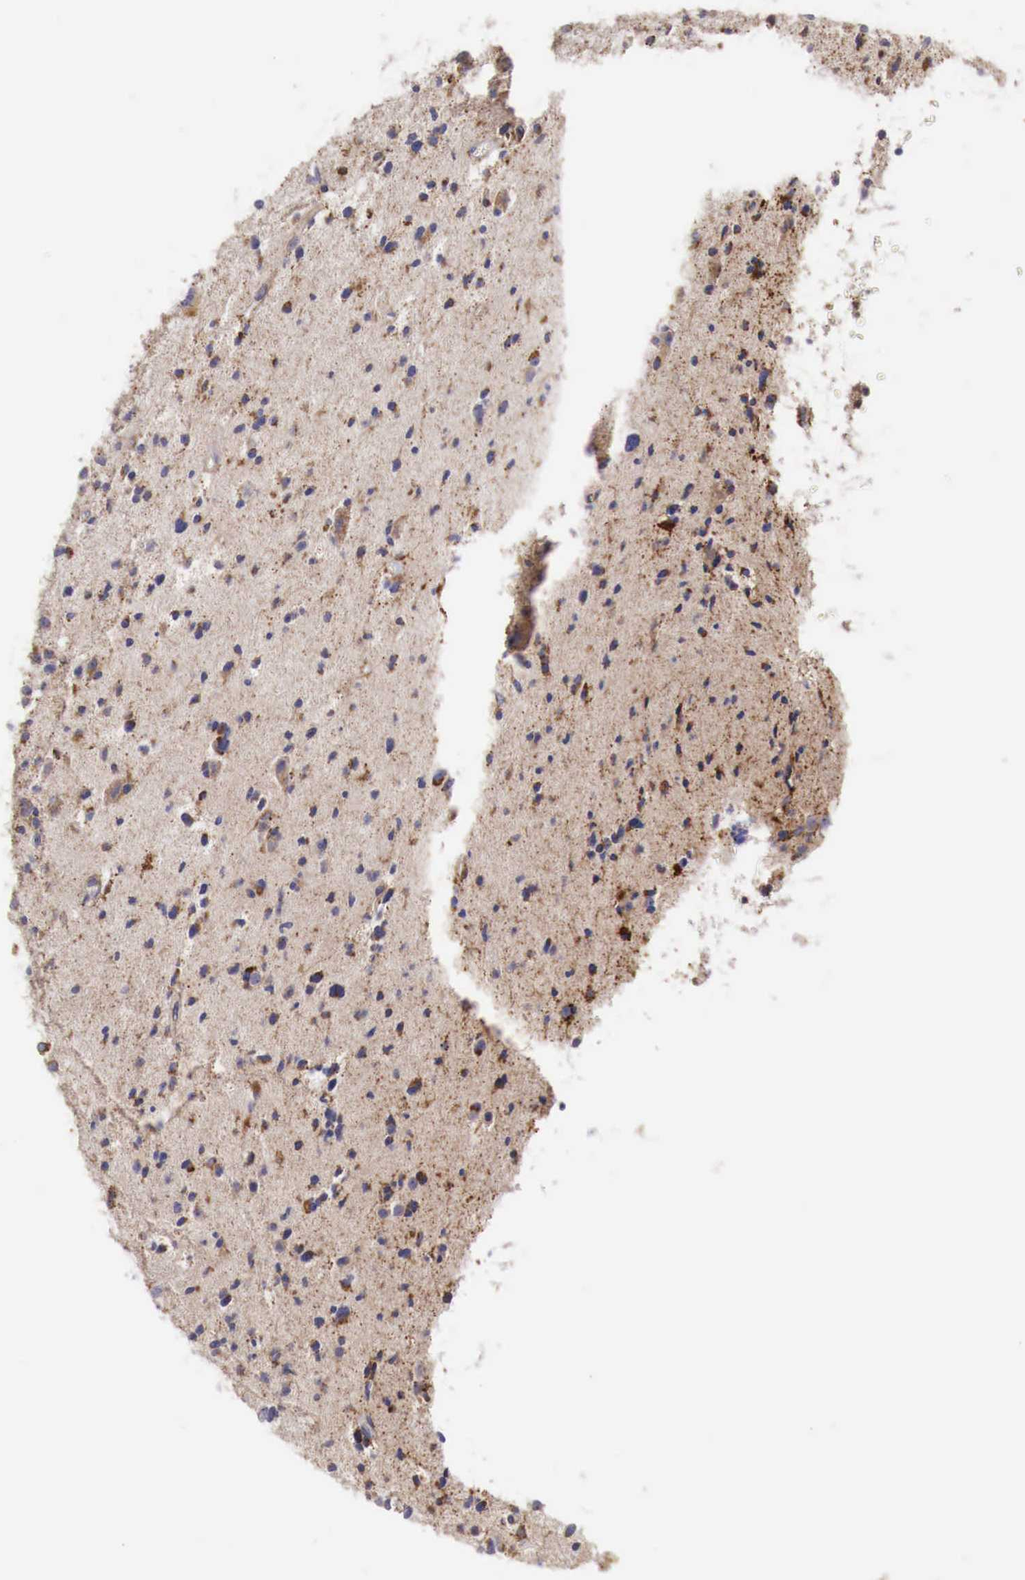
{"staining": {"intensity": "moderate", "quantity": "25%-75%", "location": "cytoplasmic/membranous"}, "tissue": "glioma", "cell_type": "Tumor cells", "image_type": "cancer", "snomed": [{"axis": "morphology", "description": "Glioma, malignant, Low grade"}, {"axis": "topography", "description": "Brain"}], "caption": "Immunohistochemistry (IHC) (DAB) staining of human malignant glioma (low-grade) shows moderate cytoplasmic/membranous protein positivity in approximately 25%-75% of tumor cells.", "gene": "XPNPEP3", "patient": {"sex": "female", "age": 46}}